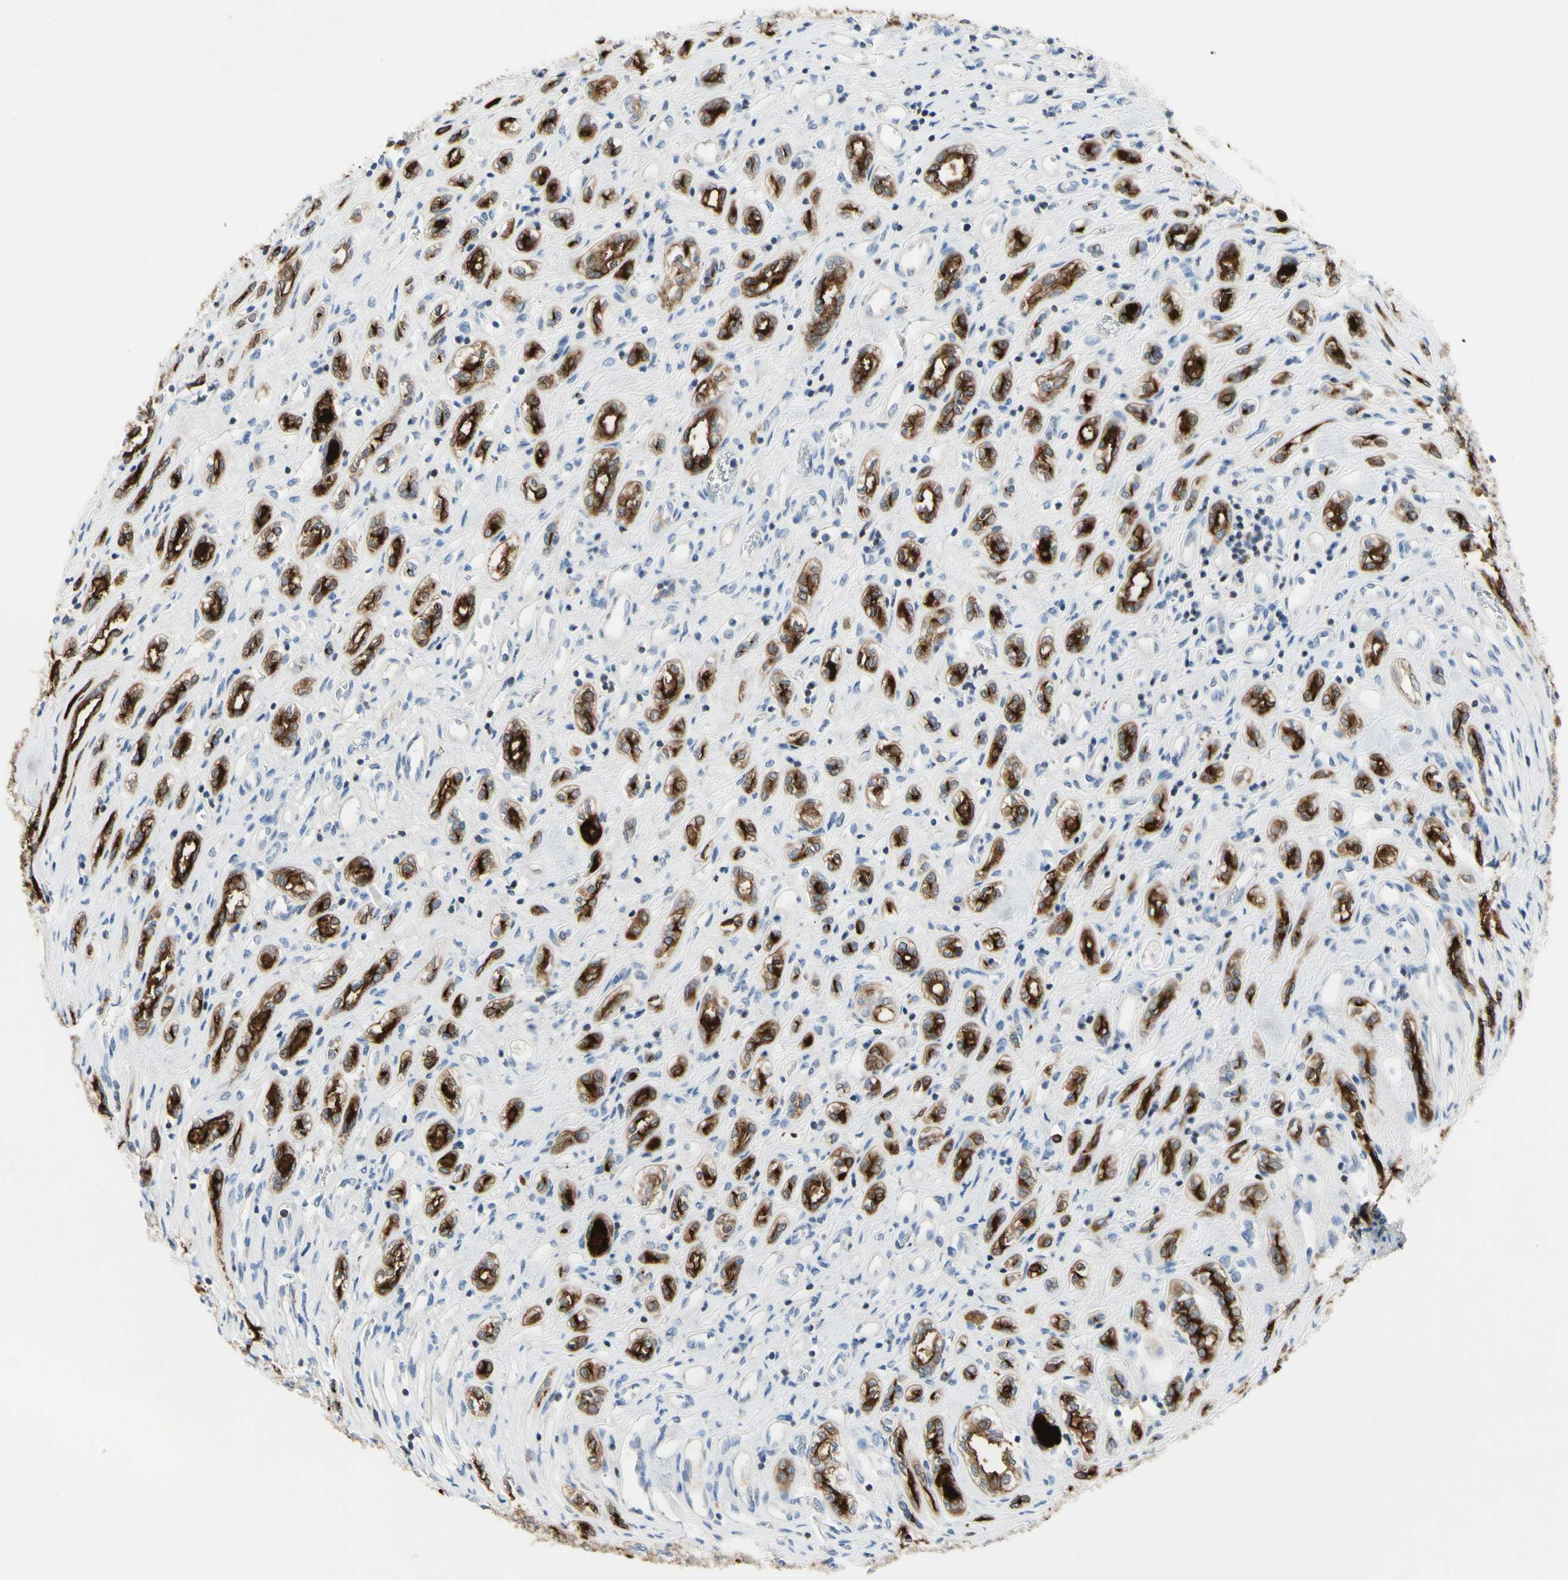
{"staining": {"intensity": "moderate", "quantity": ">75%", "location": "cytoplasmic/membranous"}, "tissue": "renal cancer", "cell_type": "Tumor cells", "image_type": "cancer", "snomed": [{"axis": "morphology", "description": "Adenocarcinoma, NOS"}, {"axis": "topography", "description": "Kidney"}], "caption": "Approximately >75% of tumor cells in human adenocarcinoma (renal) display moderate cytoplasmic/membranous protein staining as visualized by brown immunohistochemical staining.", "gene": "MUC1", "patient": {"sex": "female", "age": 70}}